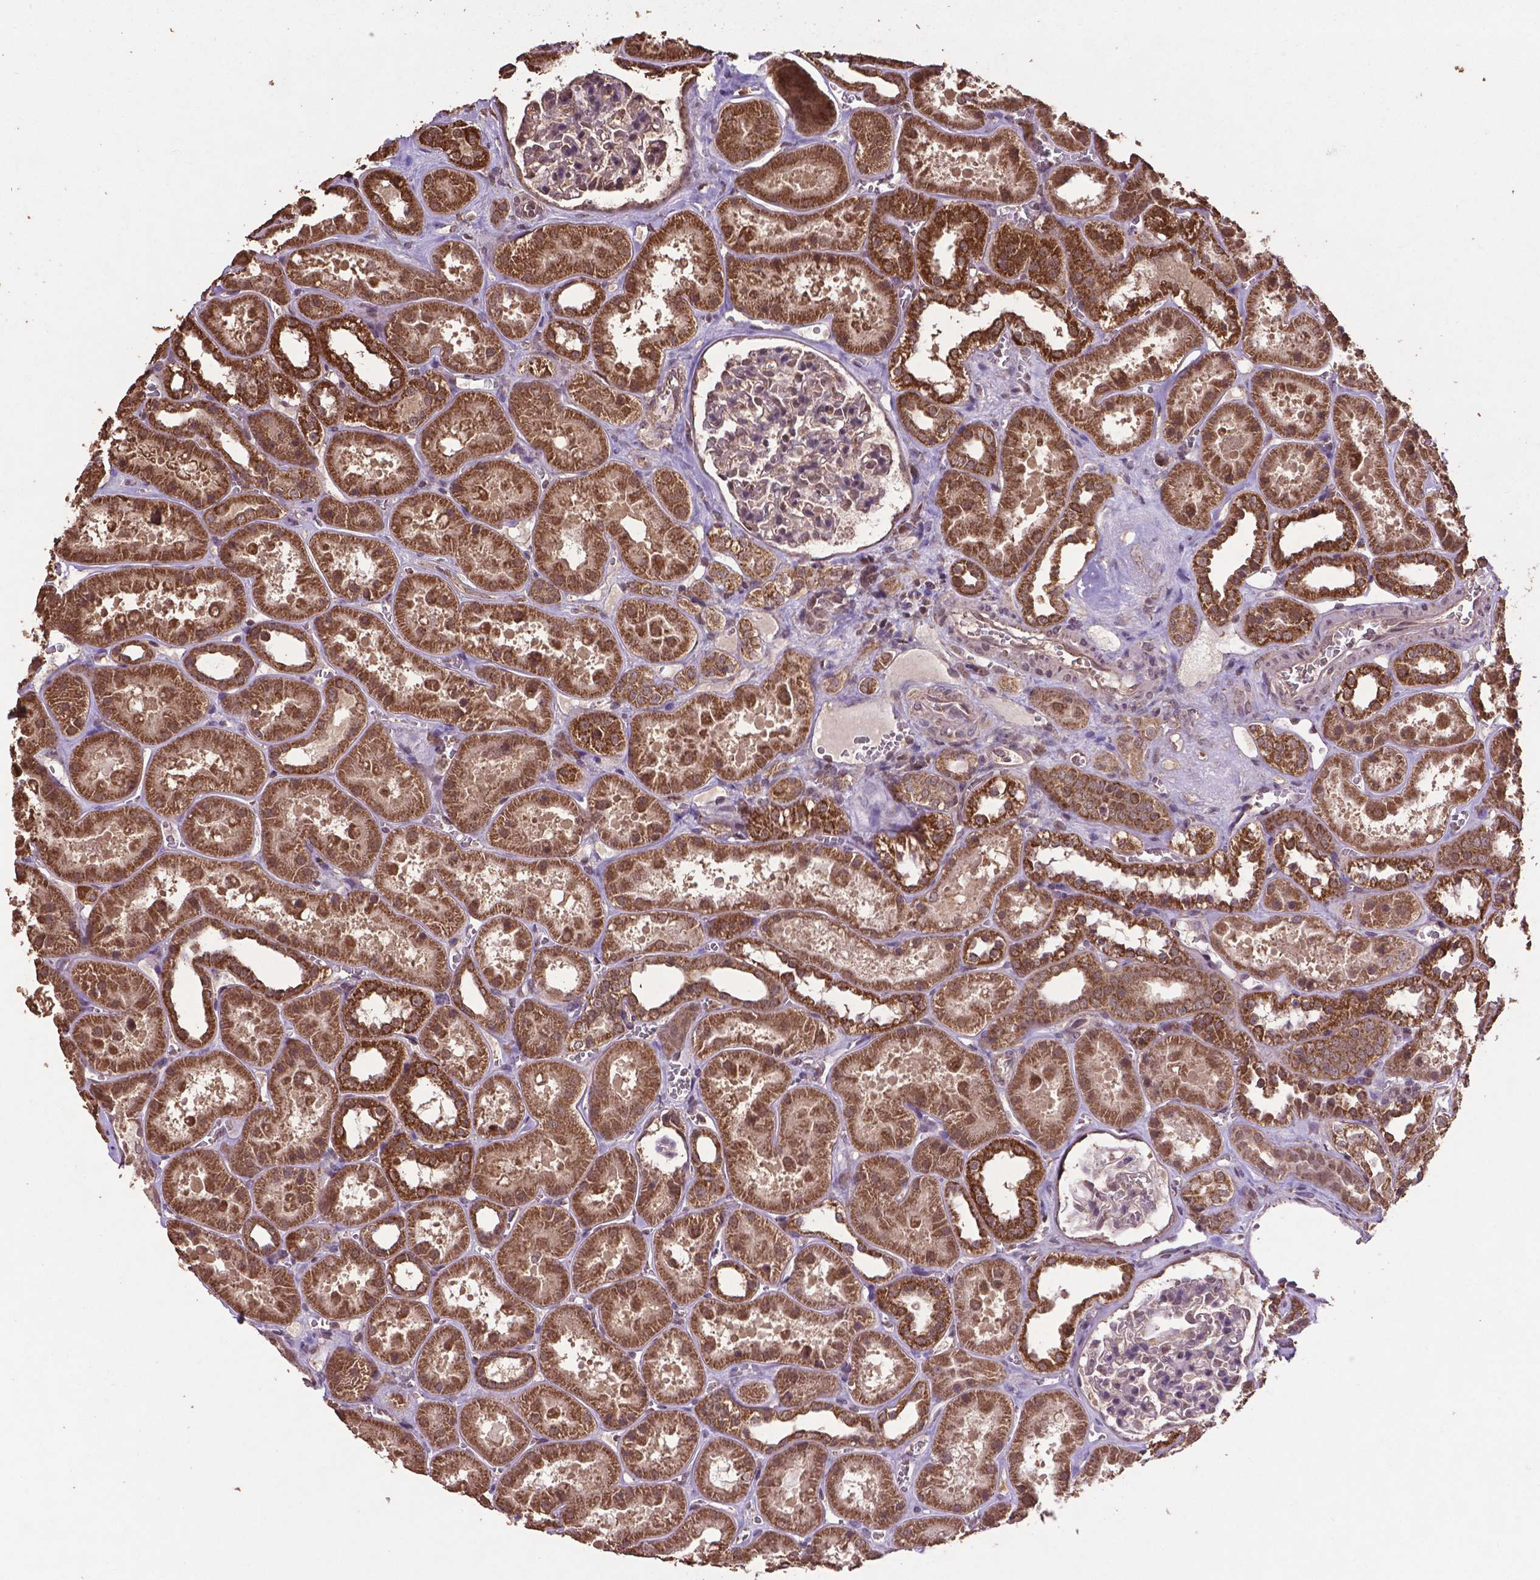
{"staining": {"intensity": "weak", "quantity": "<25%", "location": "nuclear"}, "tissue": "kidney", "cell_type": "Cells in glomeruli", "image_type": "normal", "snomed": [{"axis": "morphology", "description": "Normal tissue, NOS"}, {"axis": "topography", "description": "Kidney"}], "caption": "Immunohistochemistry (IHC) of unremarkable human kidney demonstrates no staining in cells in glomeruli.", "gene": "DCAF1", "patient": {"sex": "female", "age": 41}}